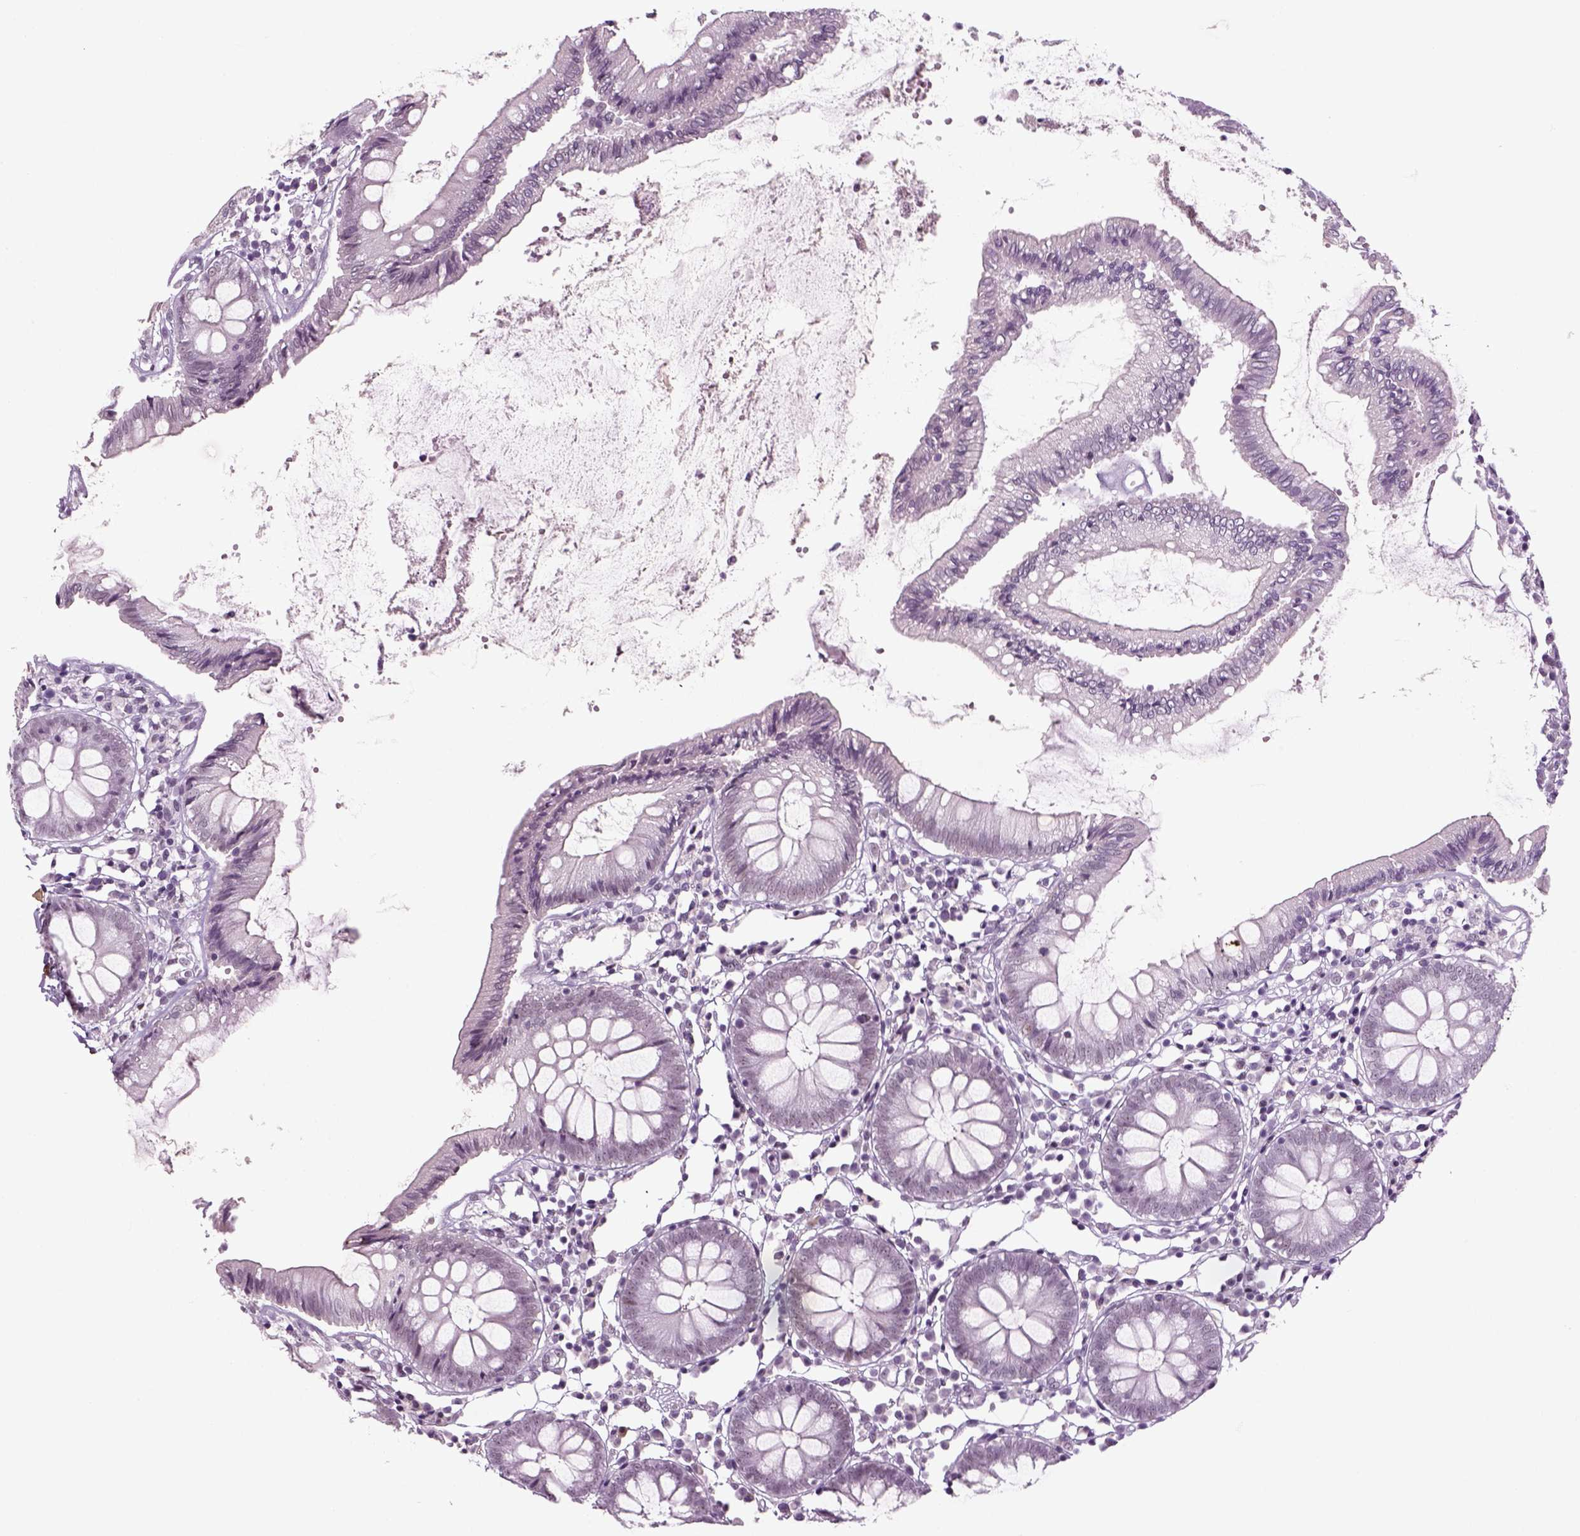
{"staining": {"intensity": "negative", "quantity": "none", "location": "none"}, "tissue": "colon", "cell_type": "Endothelial cells", "image_type": "normal", "snomed": [{"axis": "morphology", "description": "Normal tissue, NOS"}, {"axis": "morphology", "description": "Adenocarcinoma, NOS"}, {"axis": "topography", "description": "Colon"}], "caption": "An image of colon stained for a protein reveals no brown staining in endothelial cells.", "gene": "ZNF865", "patient": {"sex": "male", "age": 83}}